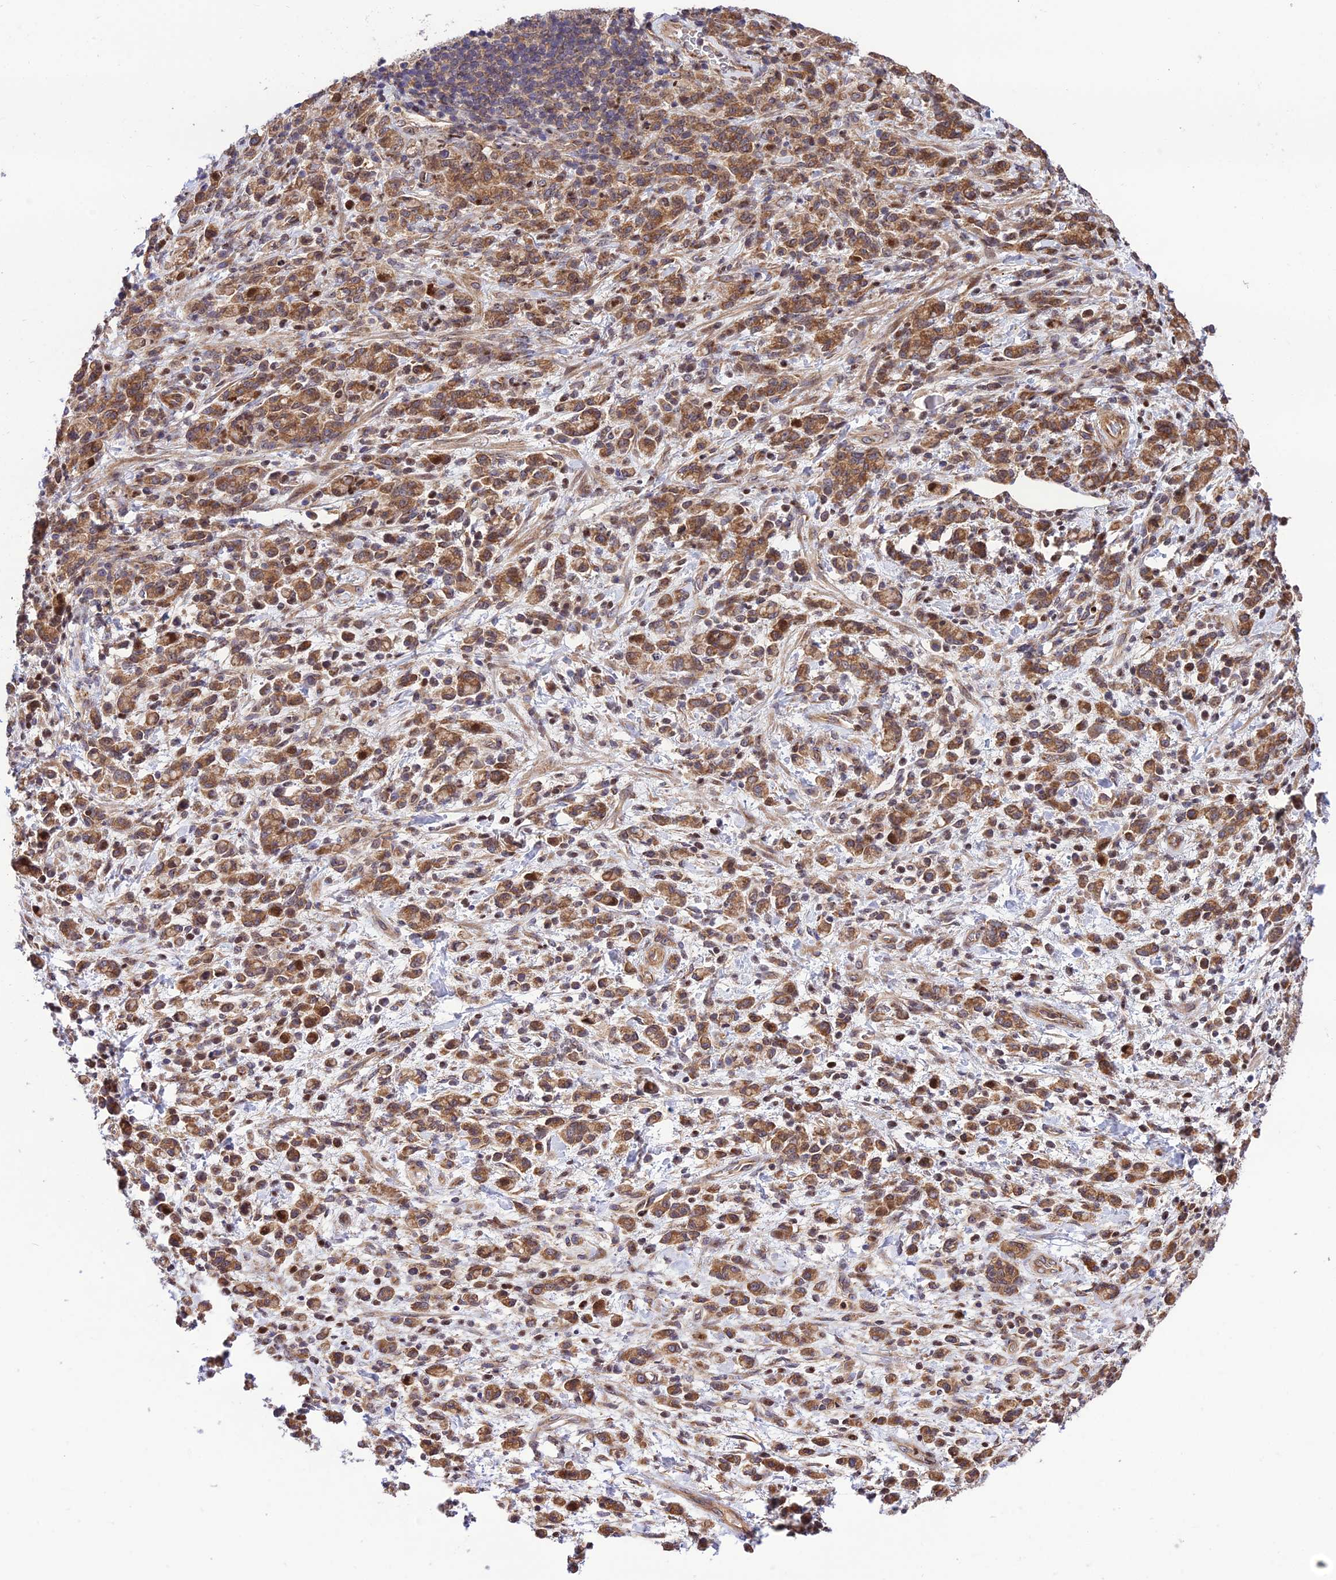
{"staining": {"intensity": "moderate", "quantity": ">75%", "location": "cytoplasmic/membranous"}, "tissue": "stomach cancer", "cell_type": "Tumor cells", "image_type": "cancer", "snomed": [{"axis": "morphology", "description": "Adenocarcinoma, NOS"}, {"axis": "topography", "description": "Stomach"}], "caption": "Immunohistochemistry (IHC) micrograph of human adenocarcinoma (stomach) stained for a protein (brown), which shows medium levels of moderate cytoplasmic/membranous staining in about >75% of tumor cells.", "gene": "SMG6", "patient": {"sex": "male", "age": 77}}